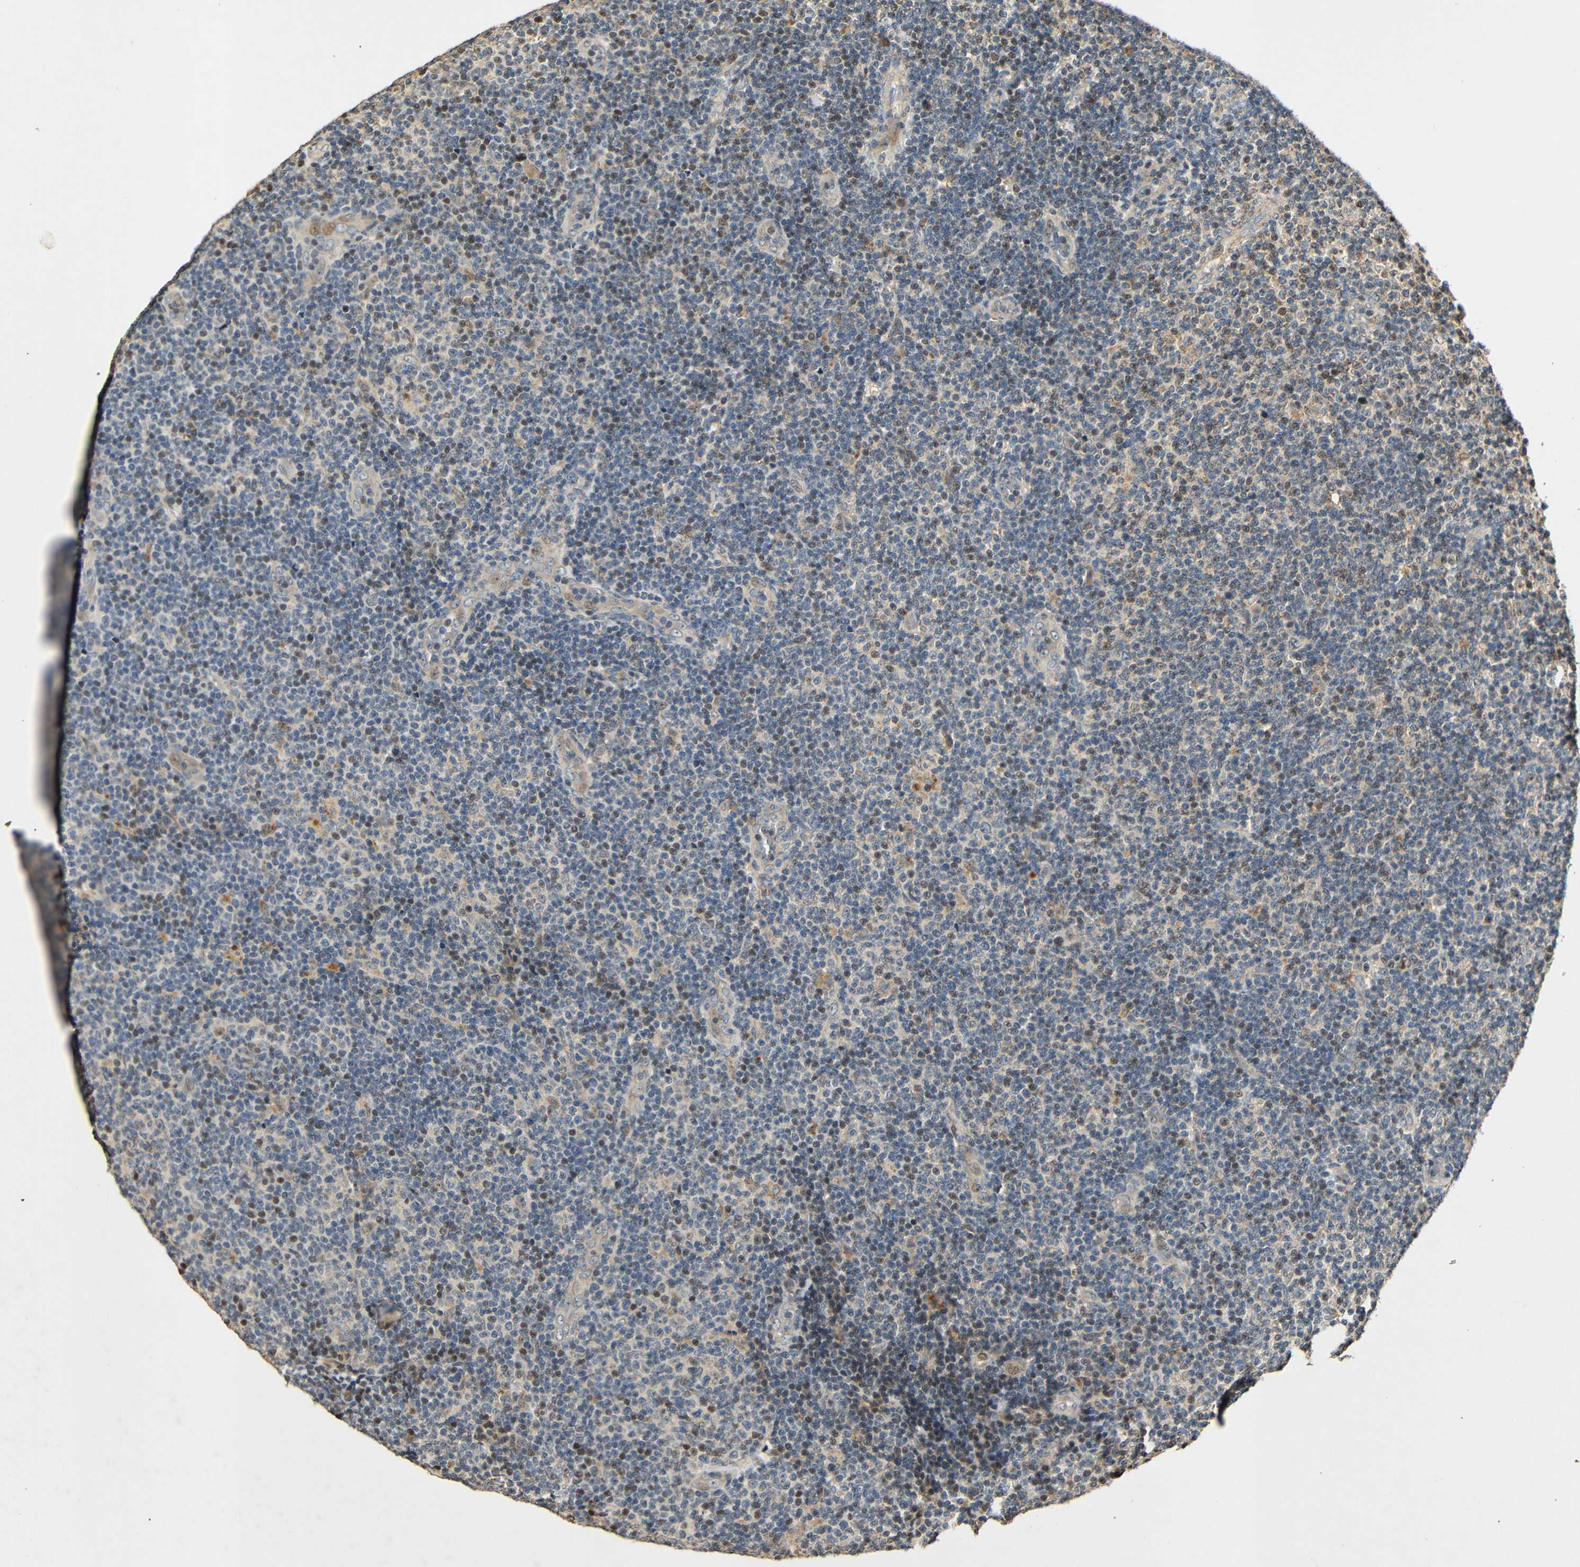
{"staining": {"intensity": "weak", "quantity": "25%-75%", "location": "cytoplasmic/membranous,nuclear"}, "tissue": "lymphoma", "cell_type": "Tumor cells", "image_type": "cancer", "snomed": [{"axis": "morphology", "description": "Malignant lymphoma, non-Hodgkin's type, Low grade"}, {"axis": "topography", "description": "Lymph node"}], "caption": "Brown immunohistochemical staining in lymphoma exhibits weak cytoplasmic/membranous and nuclear positivity in approximately 25%-75% of tumor cells.", "gene": "KAZALD1", "patient": {"sex": "male", "age": 83}}